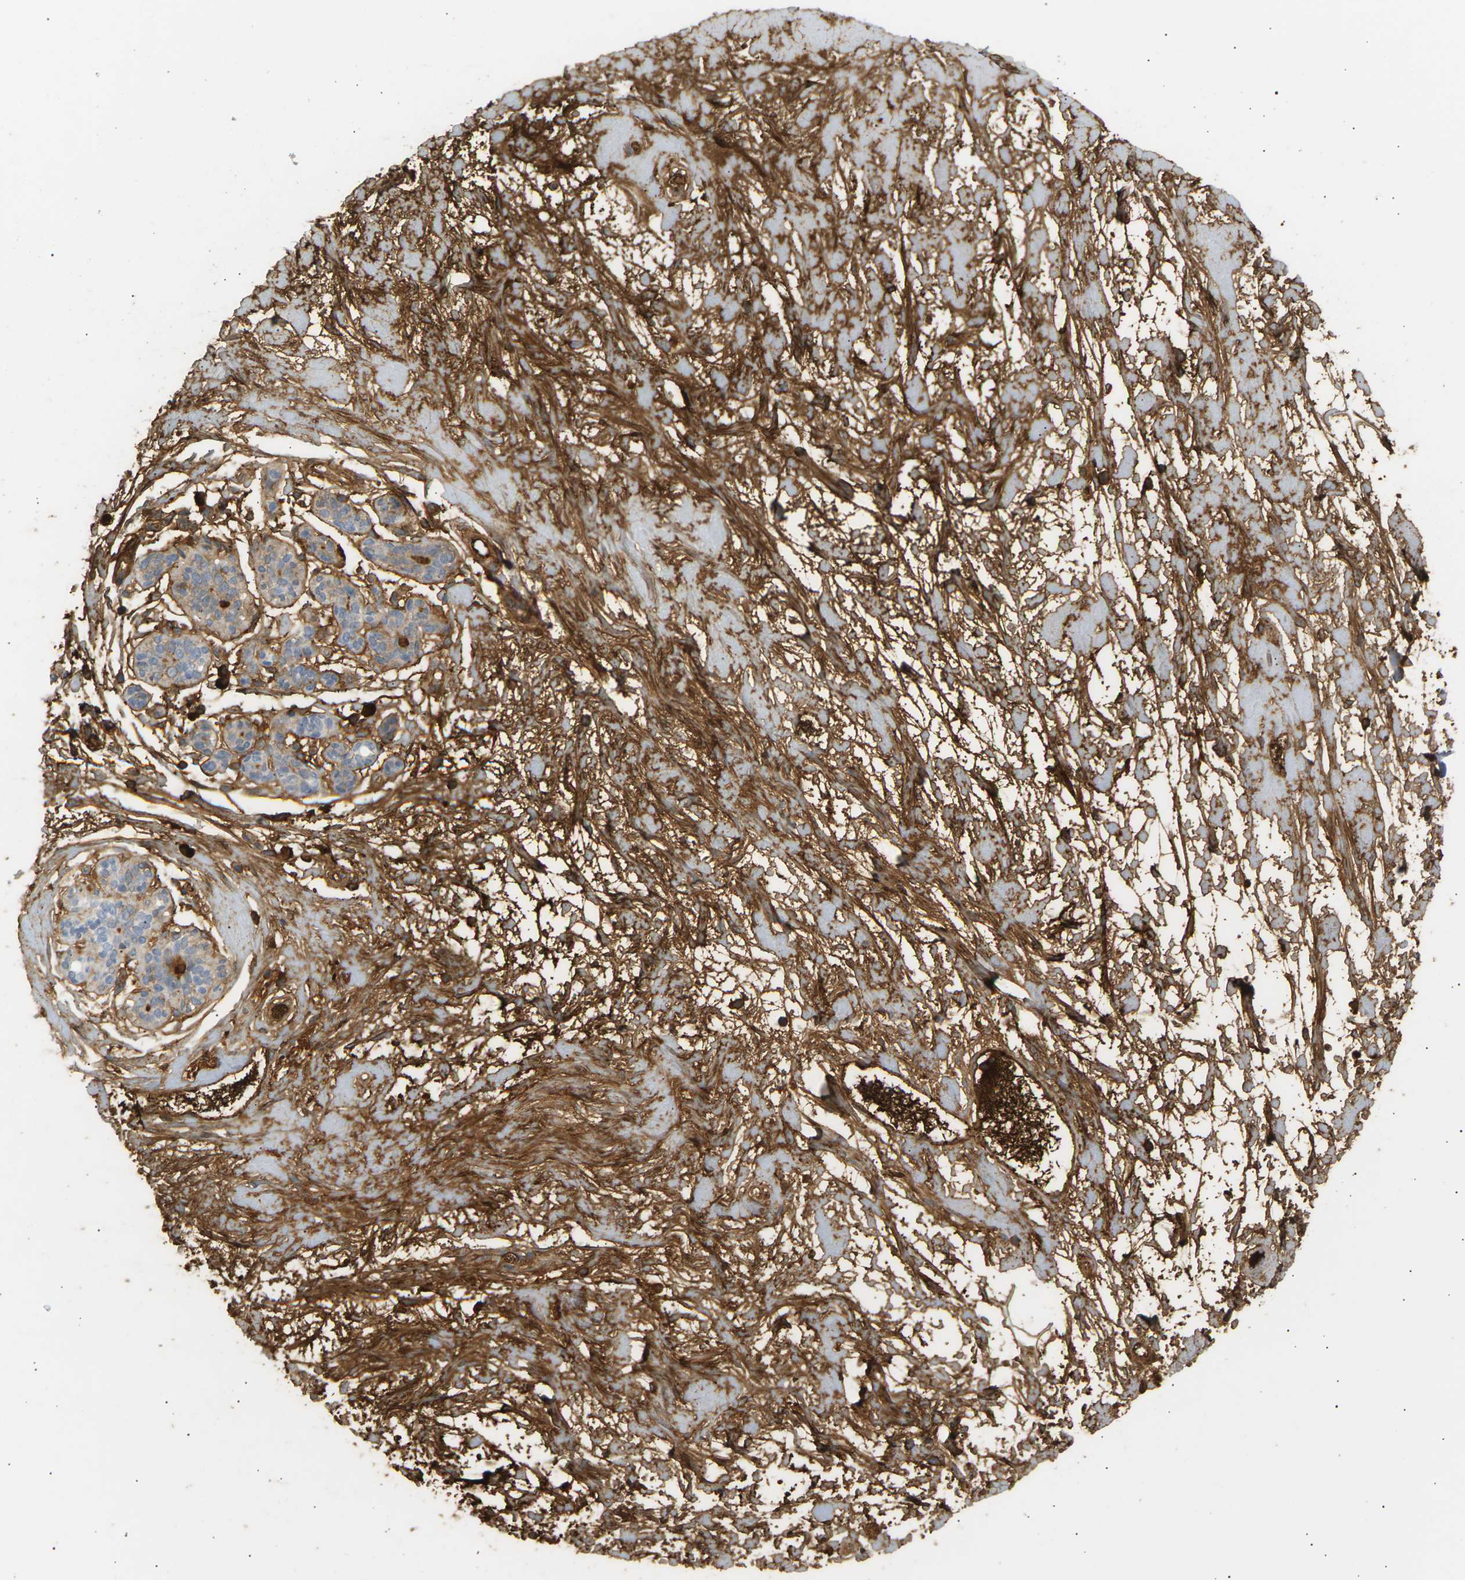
{"staining": {"intensity": "weak", "quantity": "25%-75%", "location": "cytoplasmic/membranous"}, "tissue": "breast", "cell_type": "Adipocytes", "image_type": "normal", "snomed": [{"axis": "morphology", "description": "Normal tissue, NOS"}, {"axis": "morphology", "description": "Lobular carcinoma"}, {"axis": "topography", "description": "Breast"}], "caption": "High-power microscopy captured an immunohistochemistry image of normal breast, revealing weak cytoplasmic/membranous expression in approximately 25%-75% of adipocytes.", "gene": "IGLC3", "patient": {"sex": "female", "age": 59}}